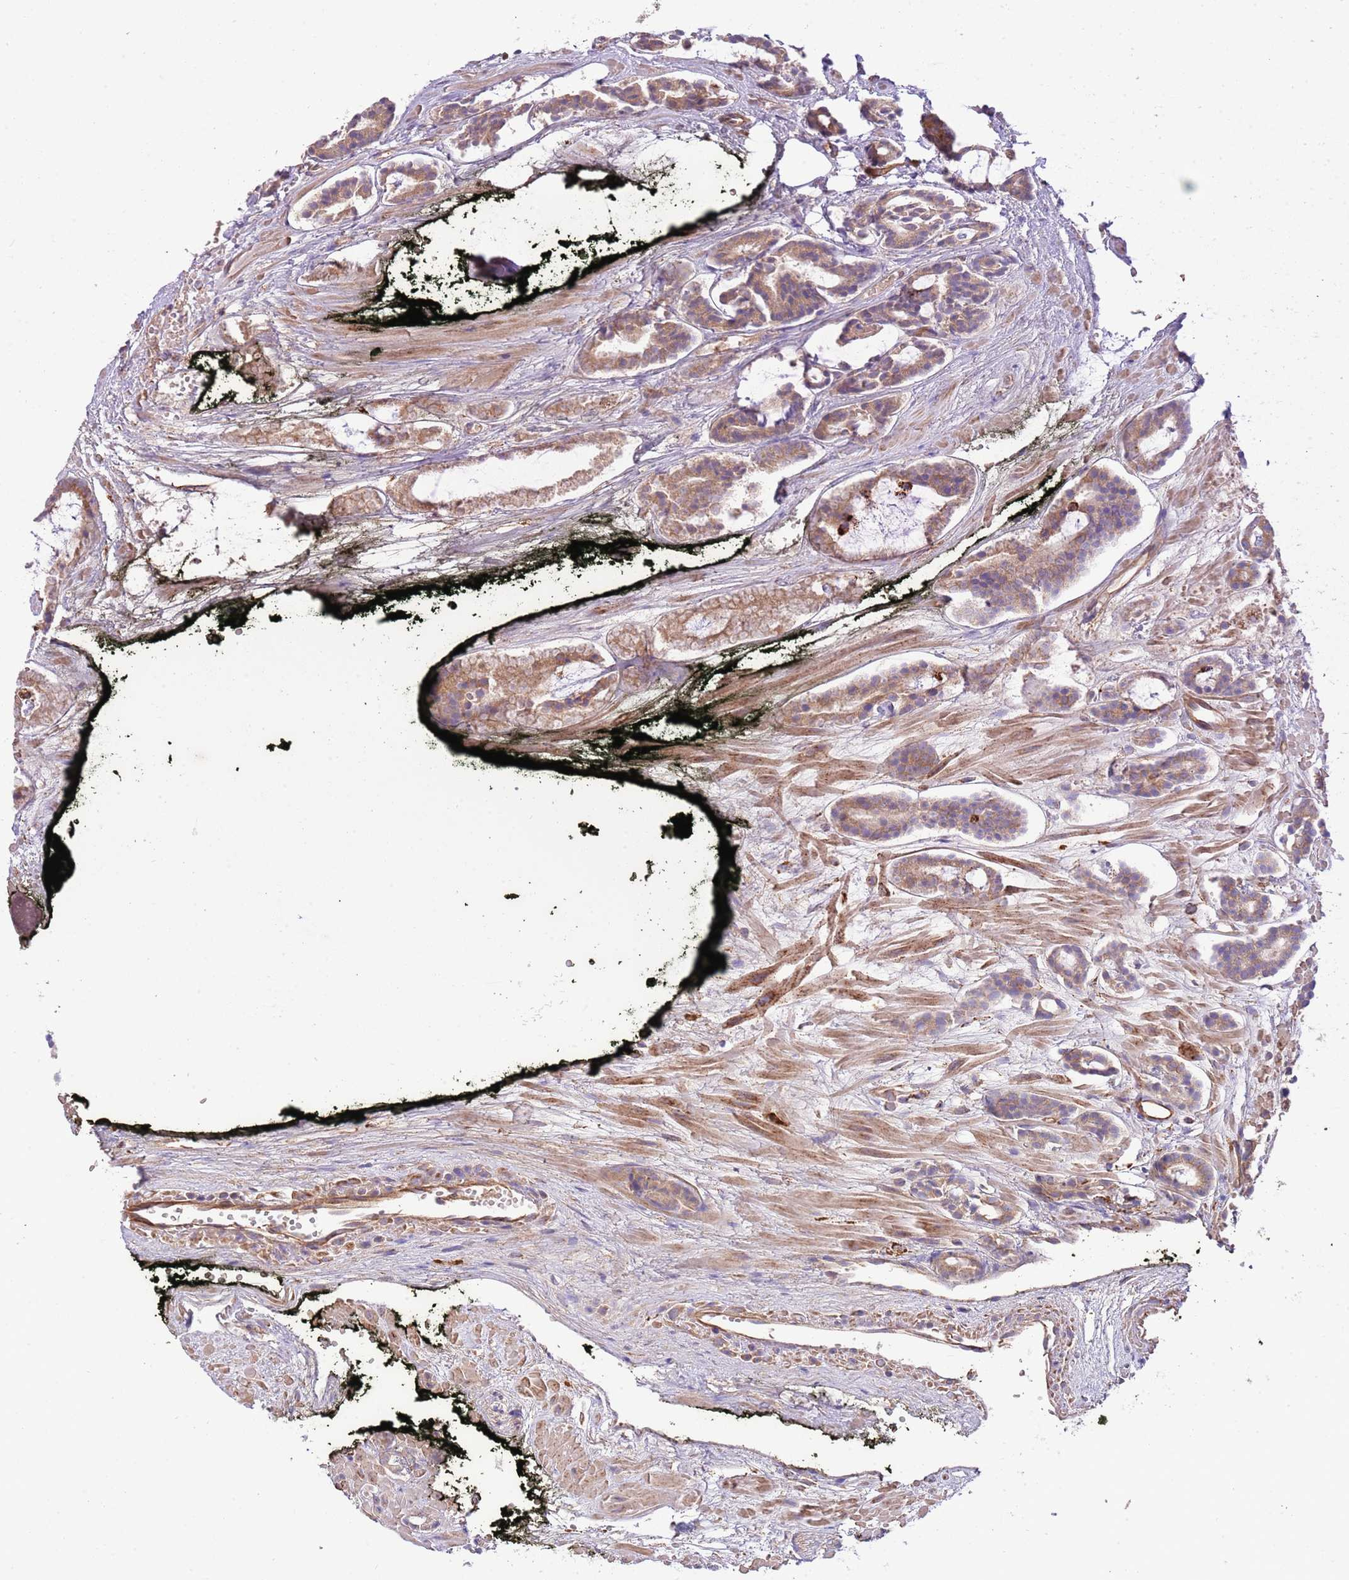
{"staining": {"intensity": "moderate", "quantity": "25%-75%", "location": "cytoplasmic/membranous"}, "tissue": "prostate cancer", "cell_type": "Tumor cells", "image_type": "cancer", "snomed": [{"axis": "morphology", "description": "Adenocarcinoma, High grade"}, {"axis": "topography", "description": "Prostate"}], "caption": "The immunohistochemical stain shows moderate cytoplasmic/membranous expression in tumor cells of prostate cancer (high-grade adenocarcinoma) tissue.", "gene": "DOCK6", "patient": {"sex": "male", "age": 71}}